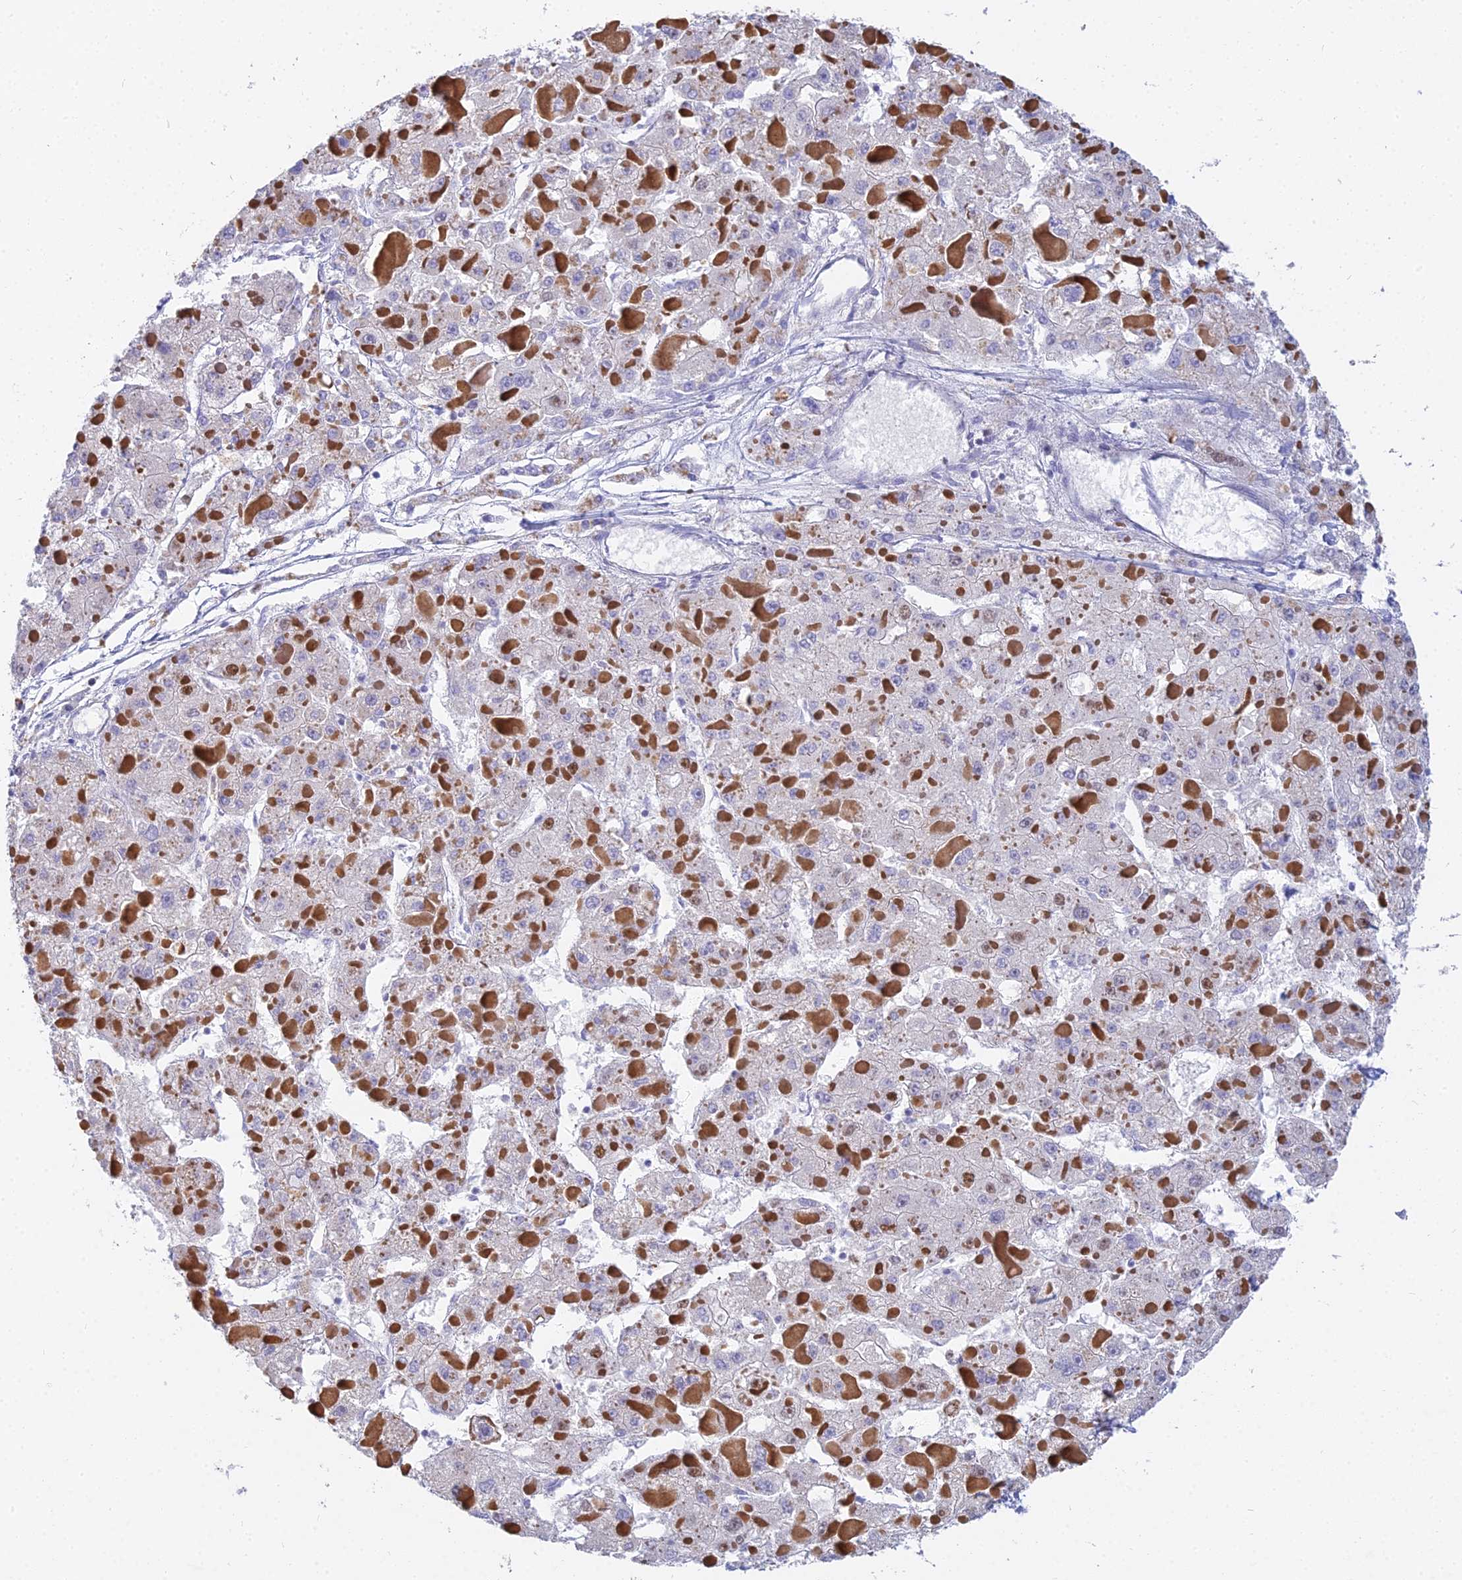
{"staining": {"intensity": "negative", "quantity": "none", "location": "none"}, "tissue": "liver cancer", "cell_type": "Tumor cells", "image_type": "cancer", "snomed": [{"axis": "morphology", "description": "Carcinoma, Hepatocellular, NOS"}, {"axis": "topography", "description": "Liver"}], "caption": "Immunohistochemical staining of human liver cancer (hepatocellular carcinoma) shows no significant positivity in tumor cells.", "gene": "MCM2", "patient": {"sex": "female", "age": 73}}